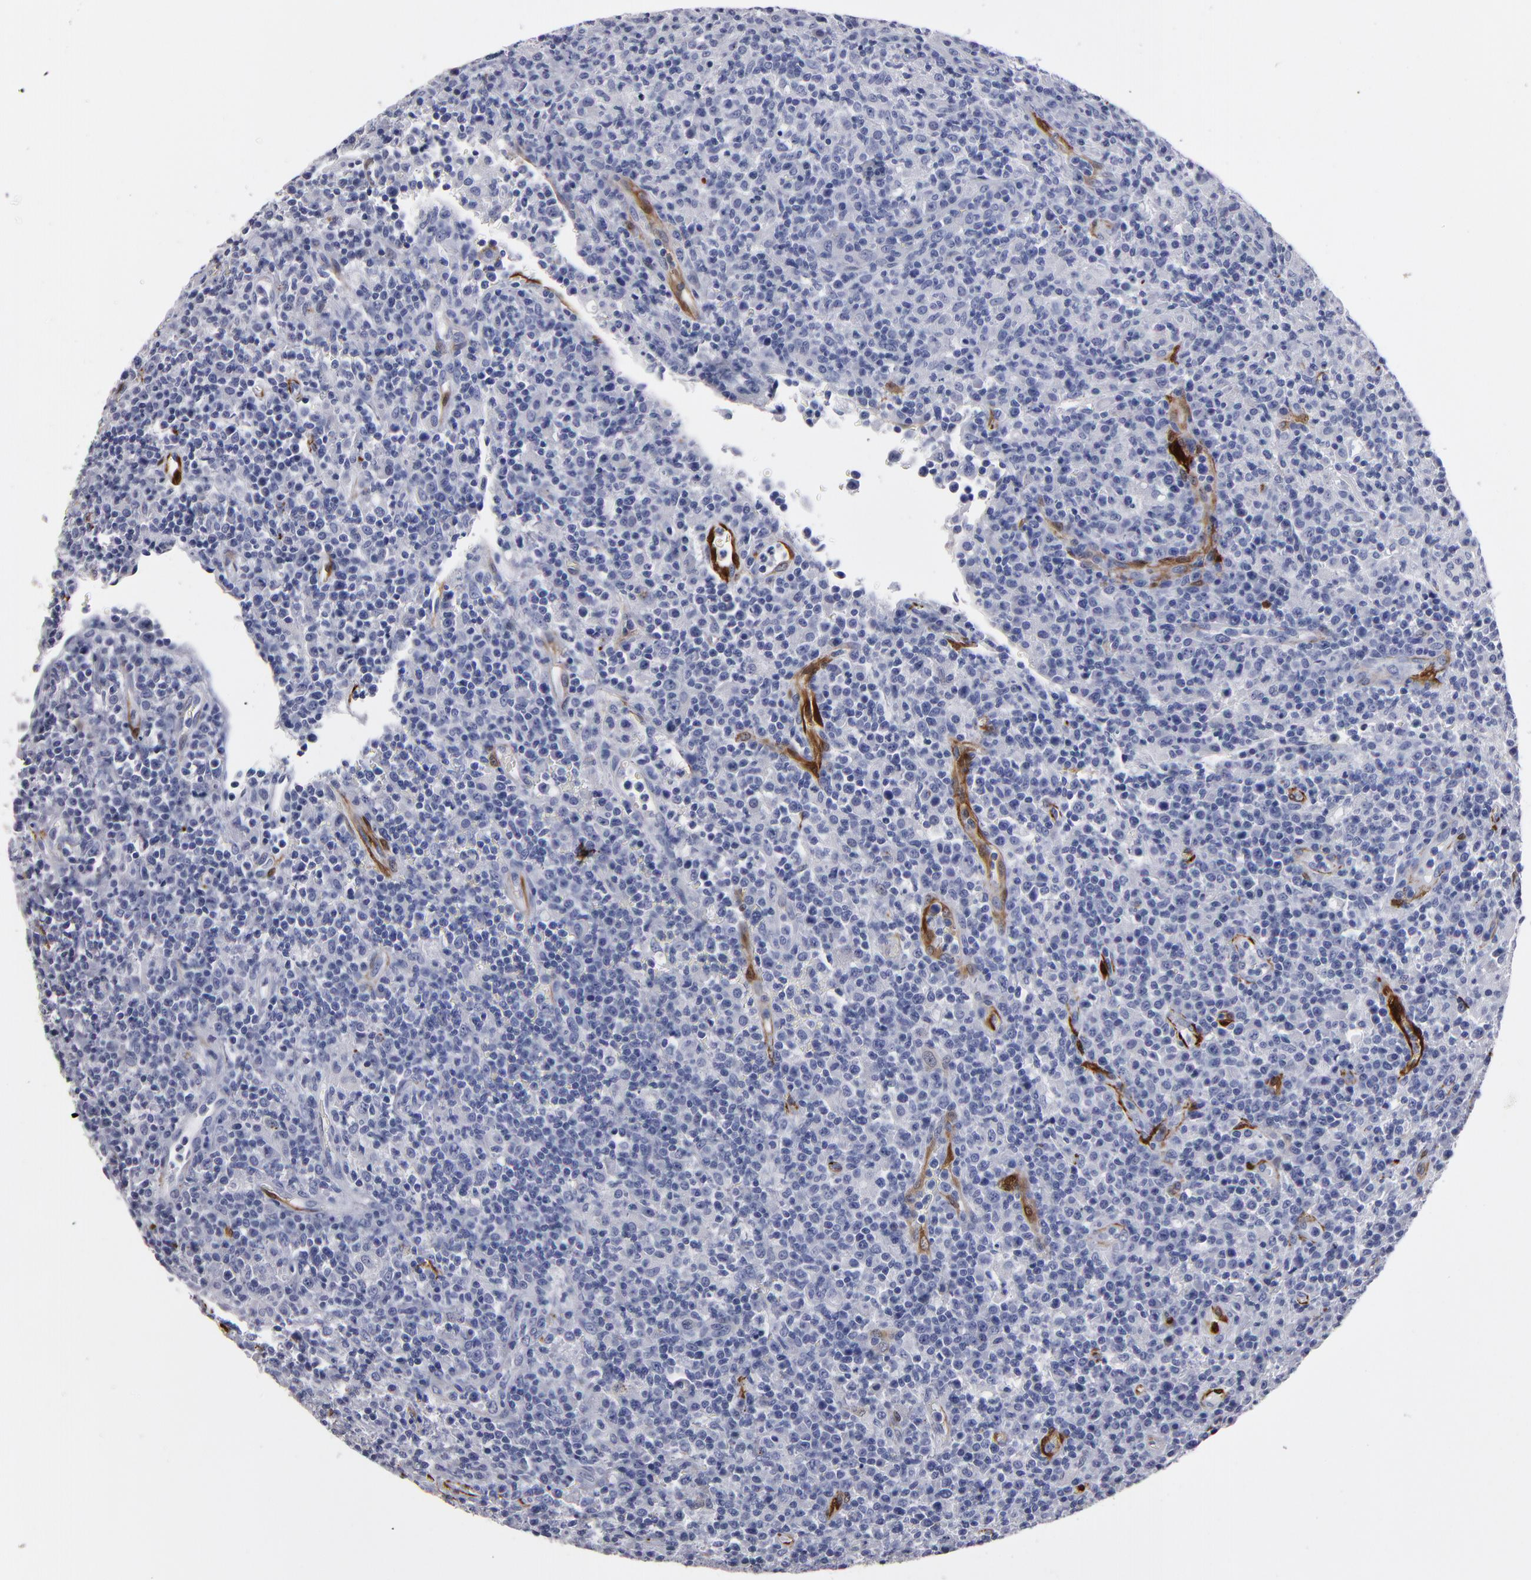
{"staining": {"intensity": "negative", "quantity": "none", "location": "none"}, "tissue": "lymphoma", "cell_type": "Tumor cells", "image_type": "cancer", "snomed": [{"axis": "morphology", "description": "Hodgkin's disease, NOS"}, {"axis": "topography", "description": "Lymph node"}], "caption": "Lymphoma was stained to show a protein in brown. There is no significant positivity in tumor cells.", "gene": "FABP4", "patient": {"sex": "male", "age": 65}}